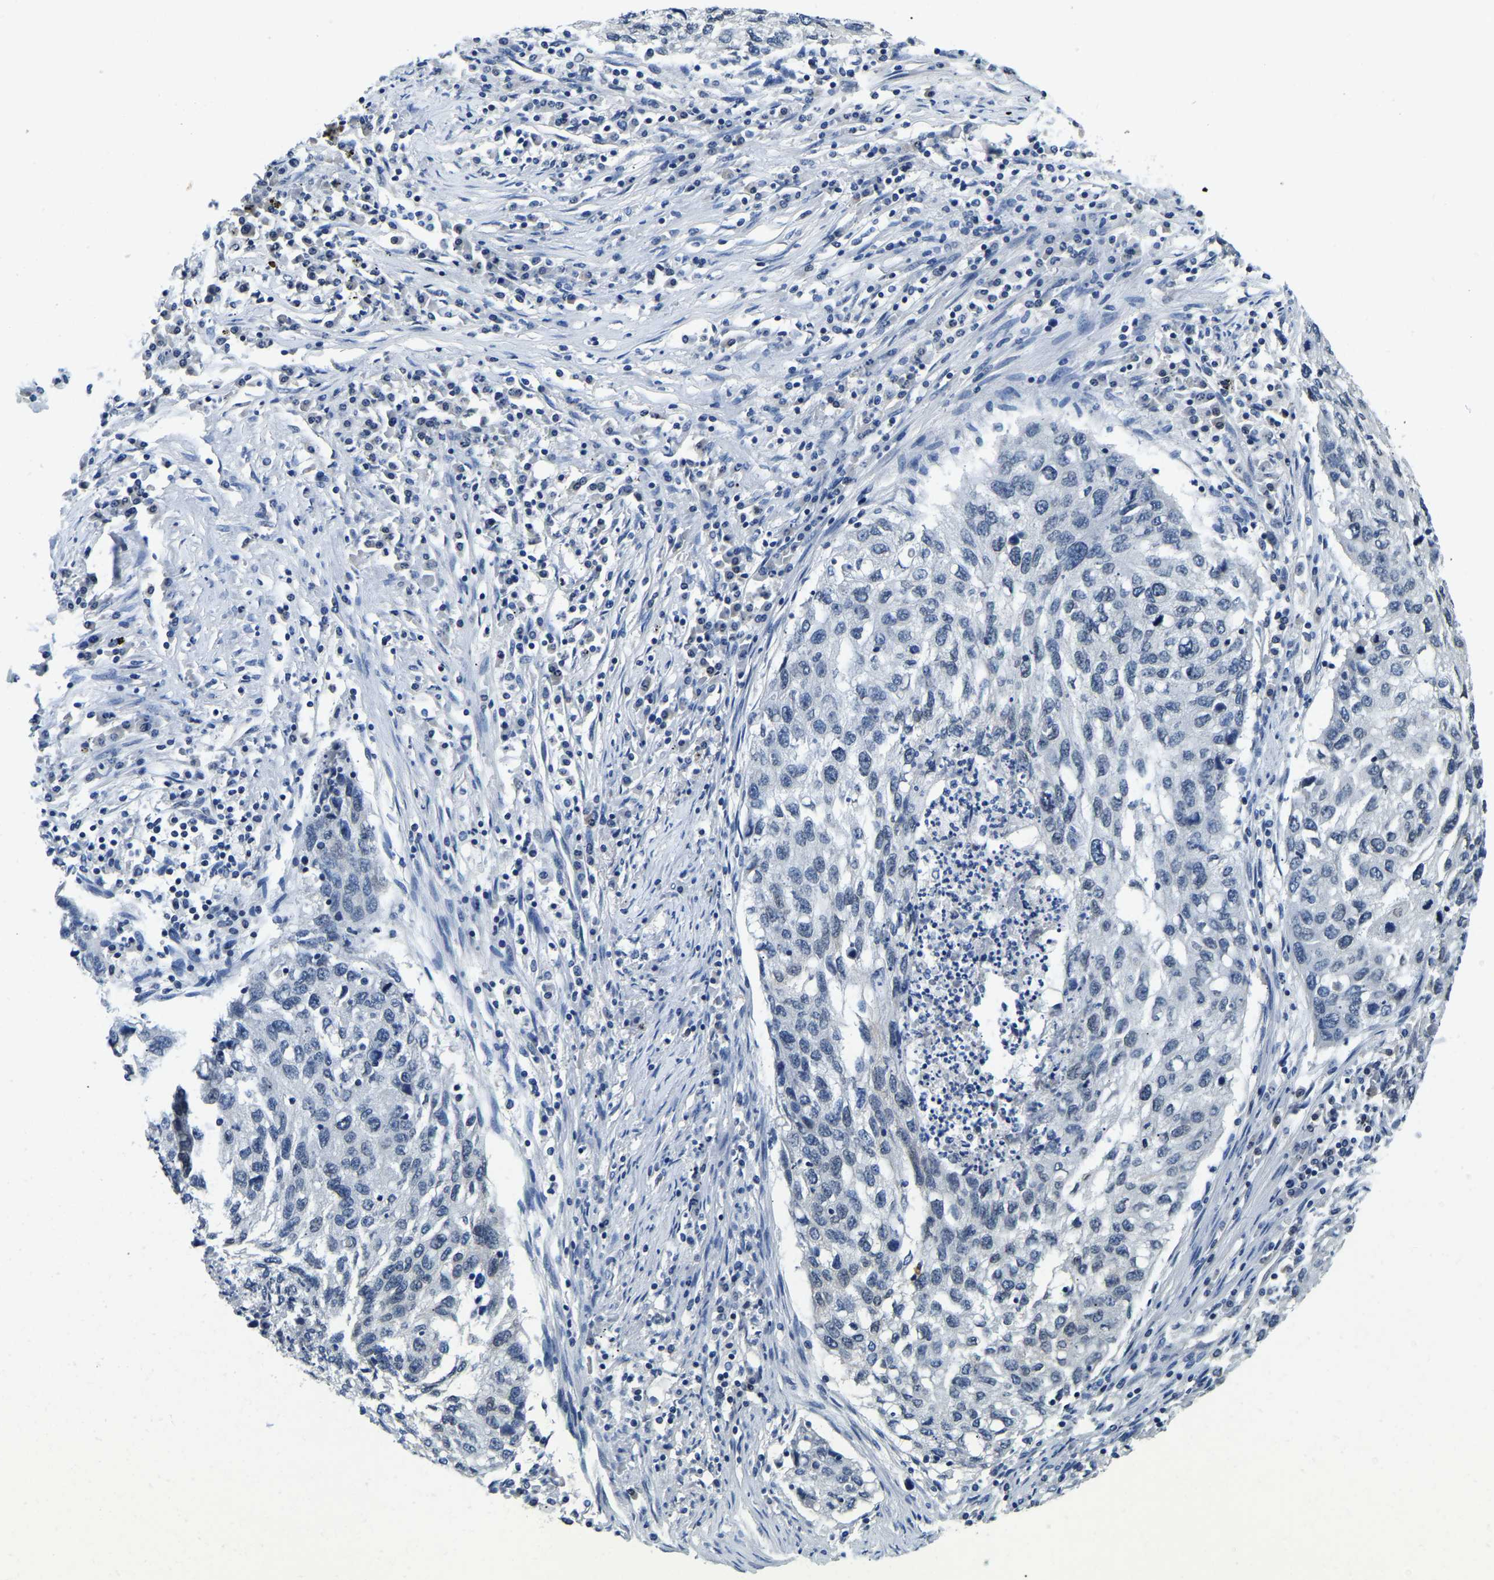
{"staining": {"intensity": "negative", "quantity": "none", "location": "none"}, "tissue": "lung cancer", "cell_type": "Tumor cells", "image_type": "cancer", "snomed": [{"axis": "morphology", "description": "Squamous cell carcinoma, NOS"}, {"axis": "topography", "description": "Lung"}], "caption": "IHC of human lung cancer exhibits no positivity in tumor cells.", "gene": "RANBP2", "patient": {"sex": "female", "age": 63}}